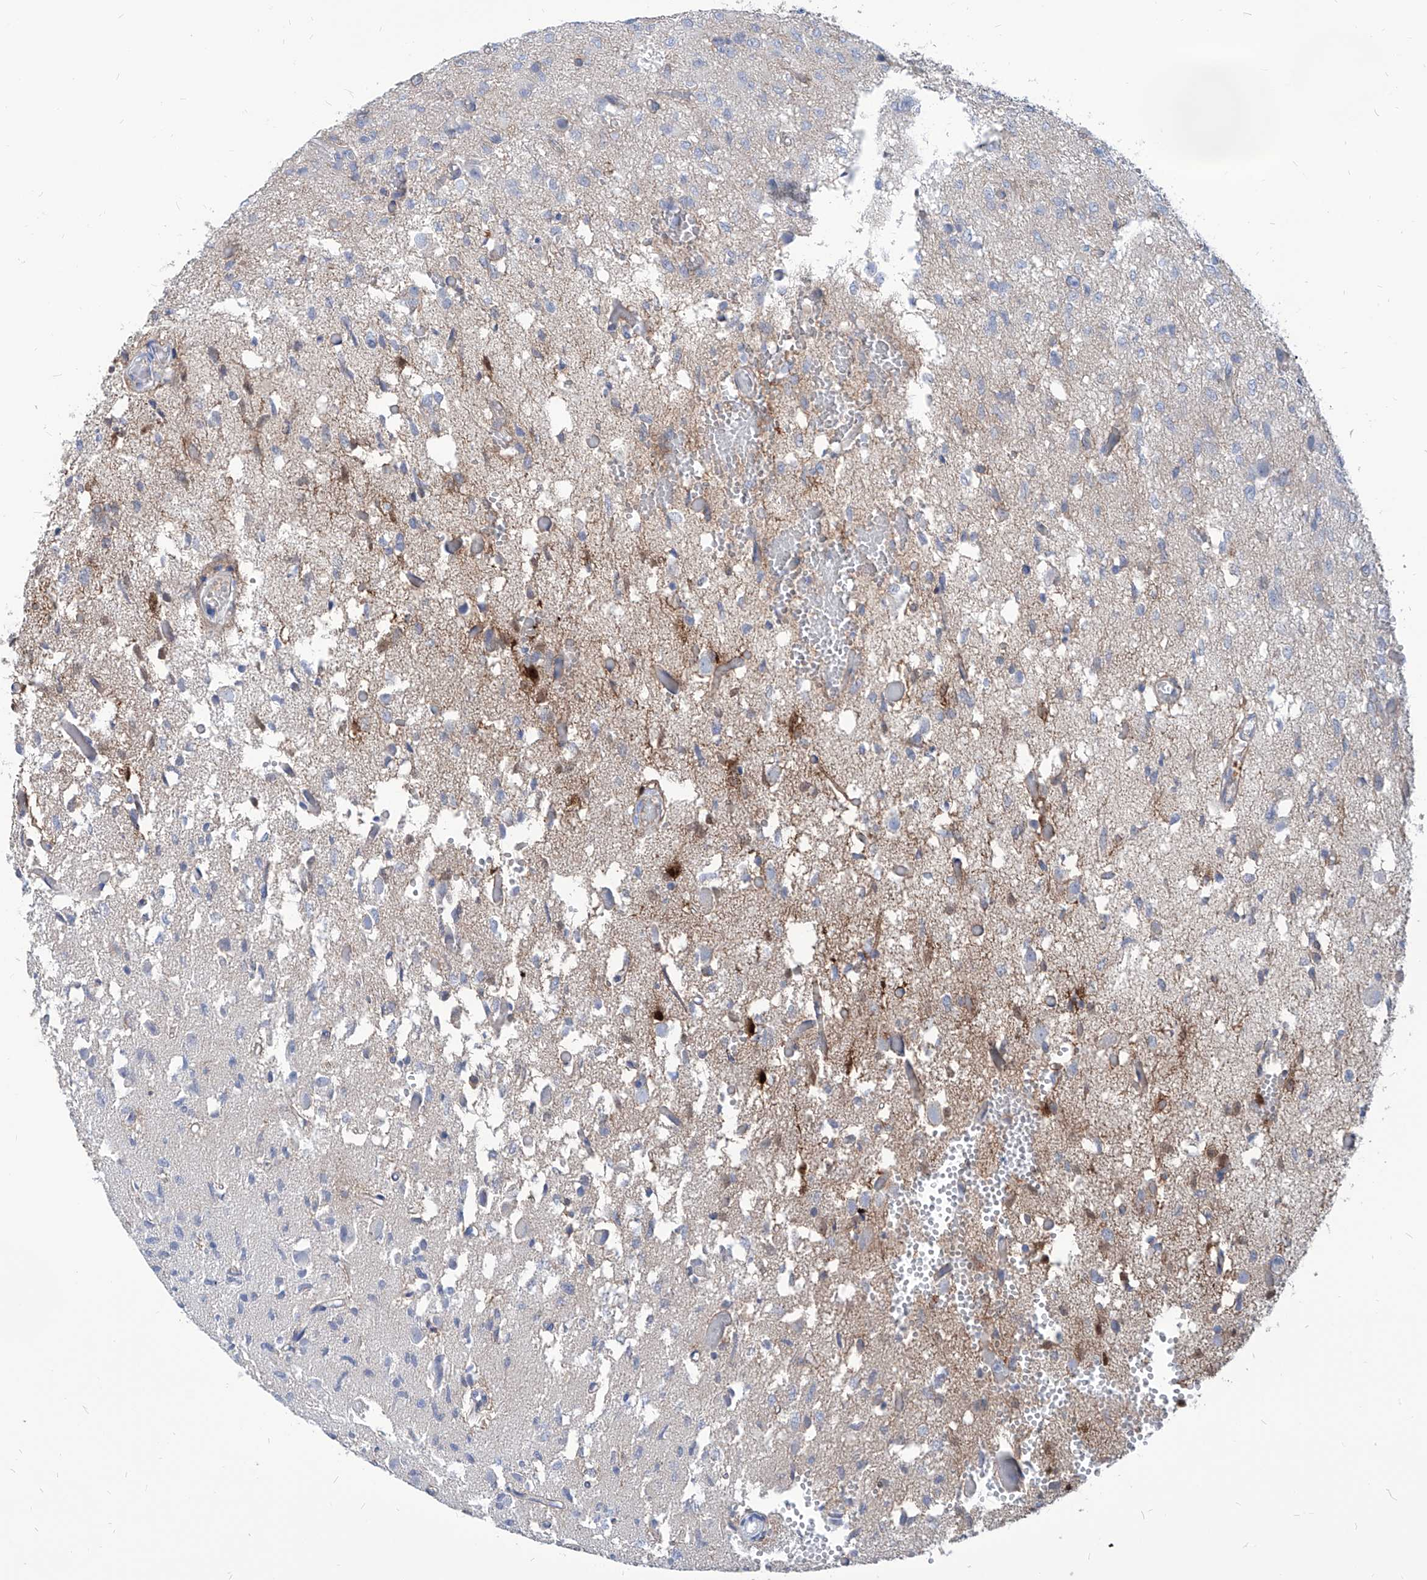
{"staining": {"intensity": "negative", "quantity": "none", "location": "none"}, "tissue": "glioma", "cell_type": "Tumor cells", "image_type": "cancer", "snomed": [{"axis": "morphology", "description": "Glioma, malignant, High grade"}, {"axis": "topography", "description": "Brain"}], "caption": "Glioma stained for a protein using immunohistochemistry reveals no positivity tumor cells.", "gene": "AKAP10", "patient": {"sex": "female", "age": 59}}